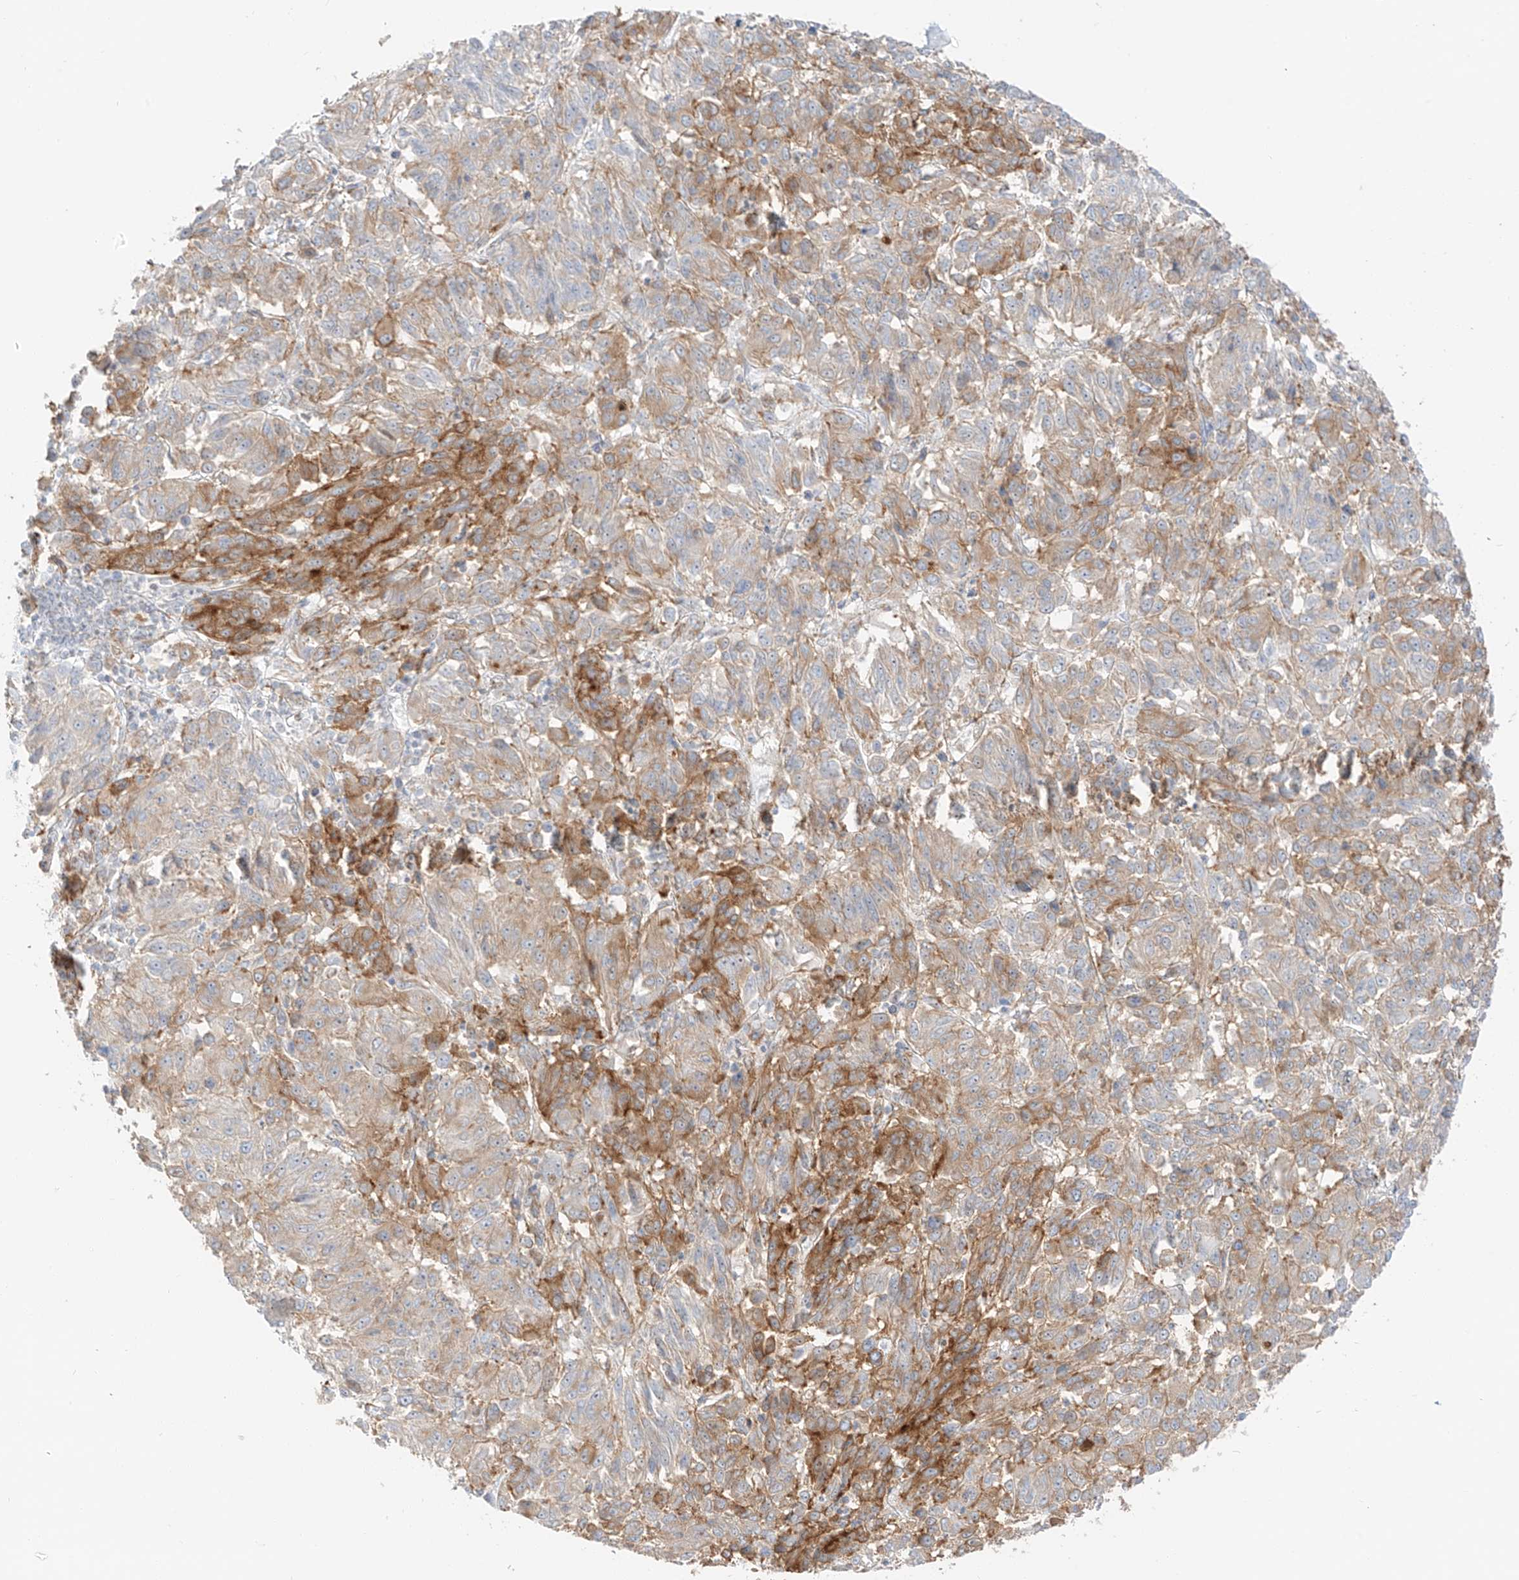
{"staining": {"intensity": "moderate", "quantity": ">75%", "location": "cytoplasmic/membranous"}, "tissue": "melanoma", "cell_type": "Tumor cells", "image_type": "cancer", "snomed": [{"axis": "morphology", "description": "Malignant melanoma, Metastatic site"}, {"axis": "topography", "description": "Lung"}], "caption": "Malignant melanoma (metastatic site) stained with a protein marker reveals moderate staining in tumor cells.", "gene": "SLC35F6", "patient": {"sex": "male", "age": 64}}